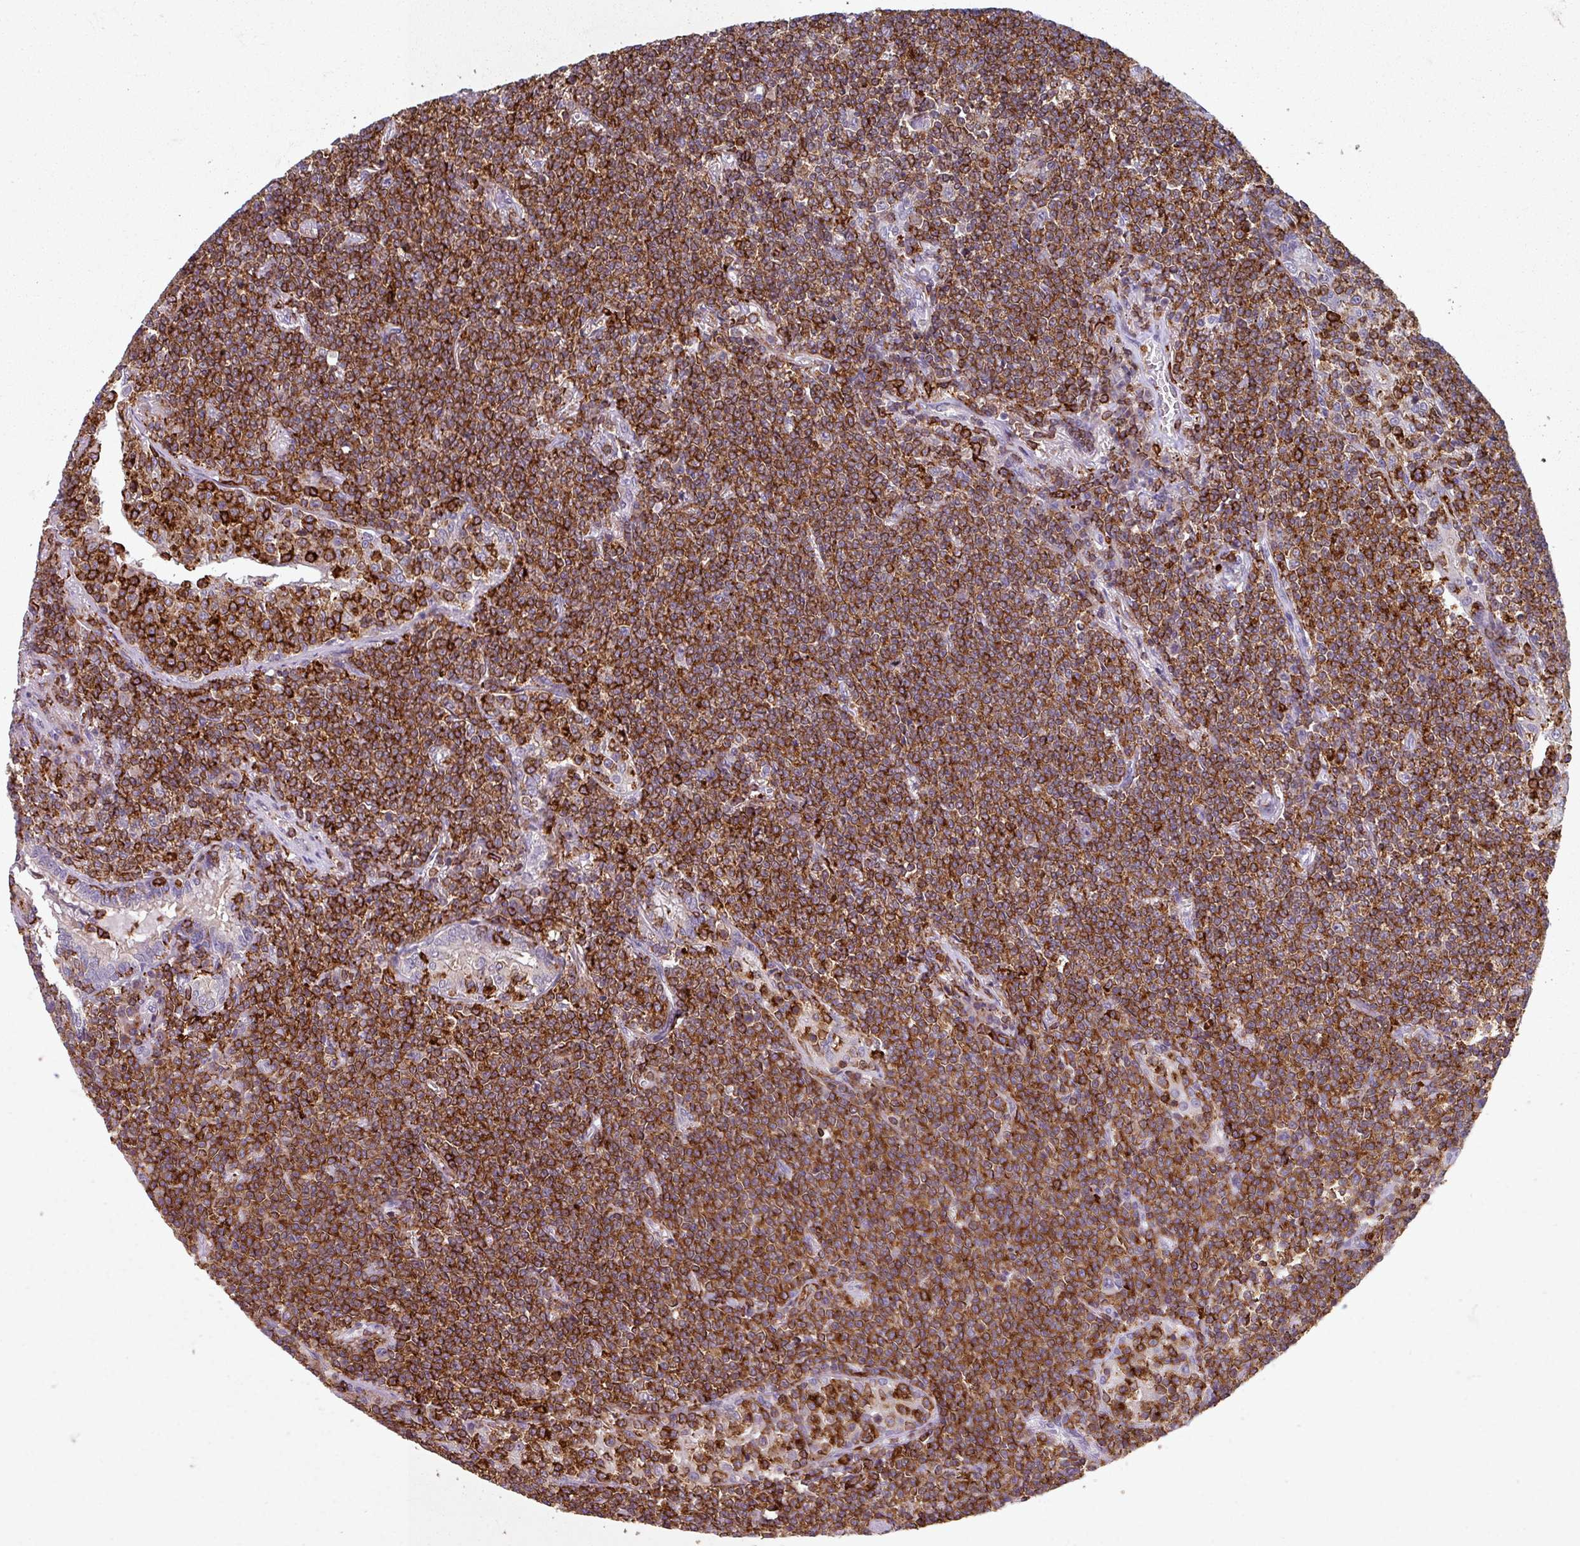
{"staining": {"intensity": "strong", "quantity": ">75%", "location": "cytoplasmic/membranous"}, "tissue": "lymphoma", "cell_type": "Tumor cells", "image_type": "cancer", "snomed": [{"axis": "morphology", "description": "Malignant lymphoma, non-Hodgkin's type, Low grade"}, {"axis": "topography", "description": "Lung"}], "caption": "A high-resolution micrograph shows immunohistochemistry staining of low-grade malignant lymphoma, non-Hodgkin's type, which demonstrates strong cytoplasmic/membranous expression in approximately >75% of tumor cells. (DAB (3,3'-diaminobenzidine) IHC with brightfield microscopy, high magnification).", "gene": "NEDD9", "patient": {"sex": "female", "age": 71}}